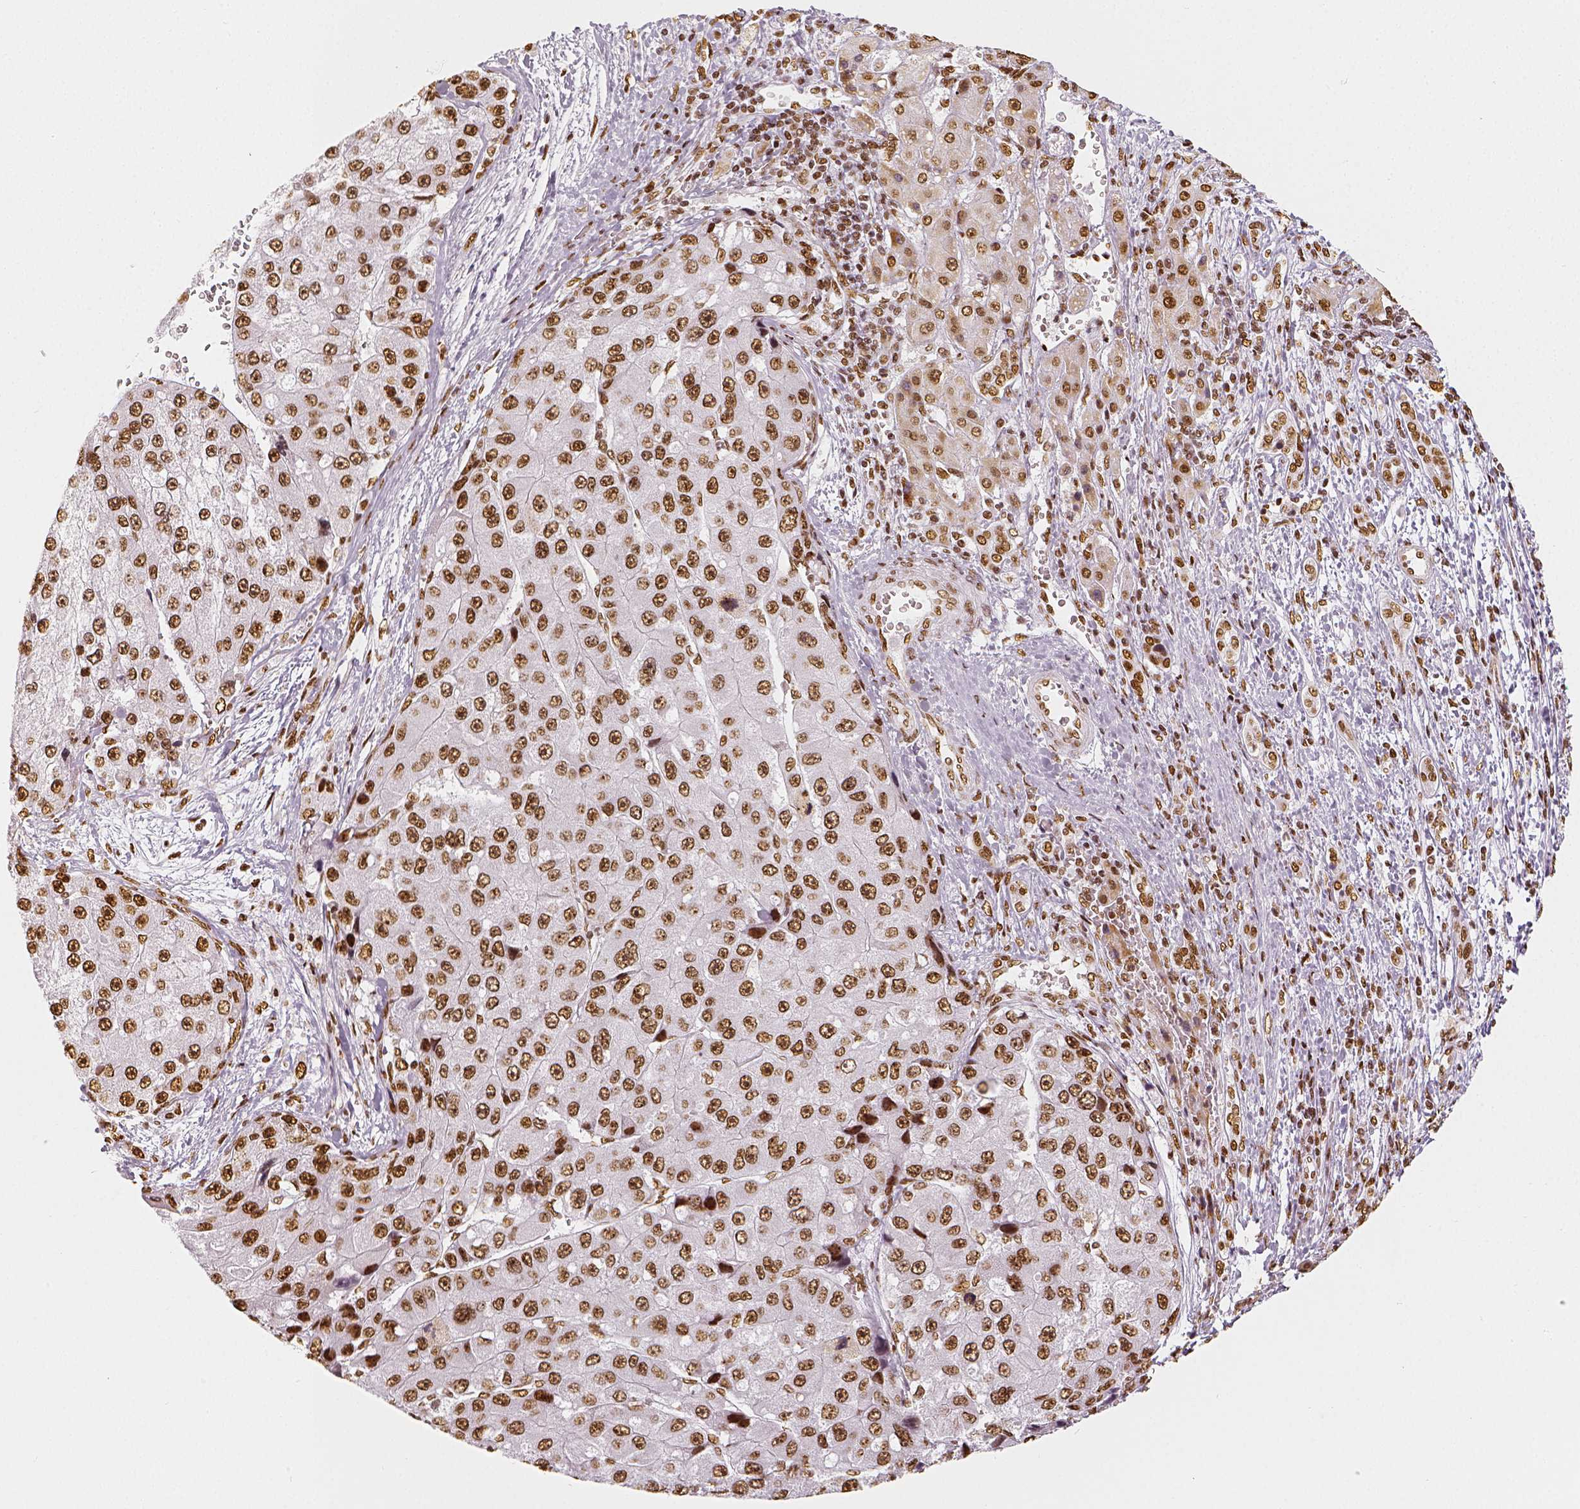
{"staining": {"intensity": "moderate", "quantity": ">75%", "location": "nuclear"}, "tissue": "liver cancer", "cell_type": "Tumor cells", "image_type": "cancer", "snomed": [{"axis": "morphology", "description": "Carcinoma, Hepatocellular, NOS"}, {"axis": "topography", "description": "Liver"}], "caption": "Liver hepatocellular carcinoma stained for a protein exhibits moderate nuclear positivity in tumor cells.", "gene": "KDM5B", "patient": {"sex": "female", "age": 73}}